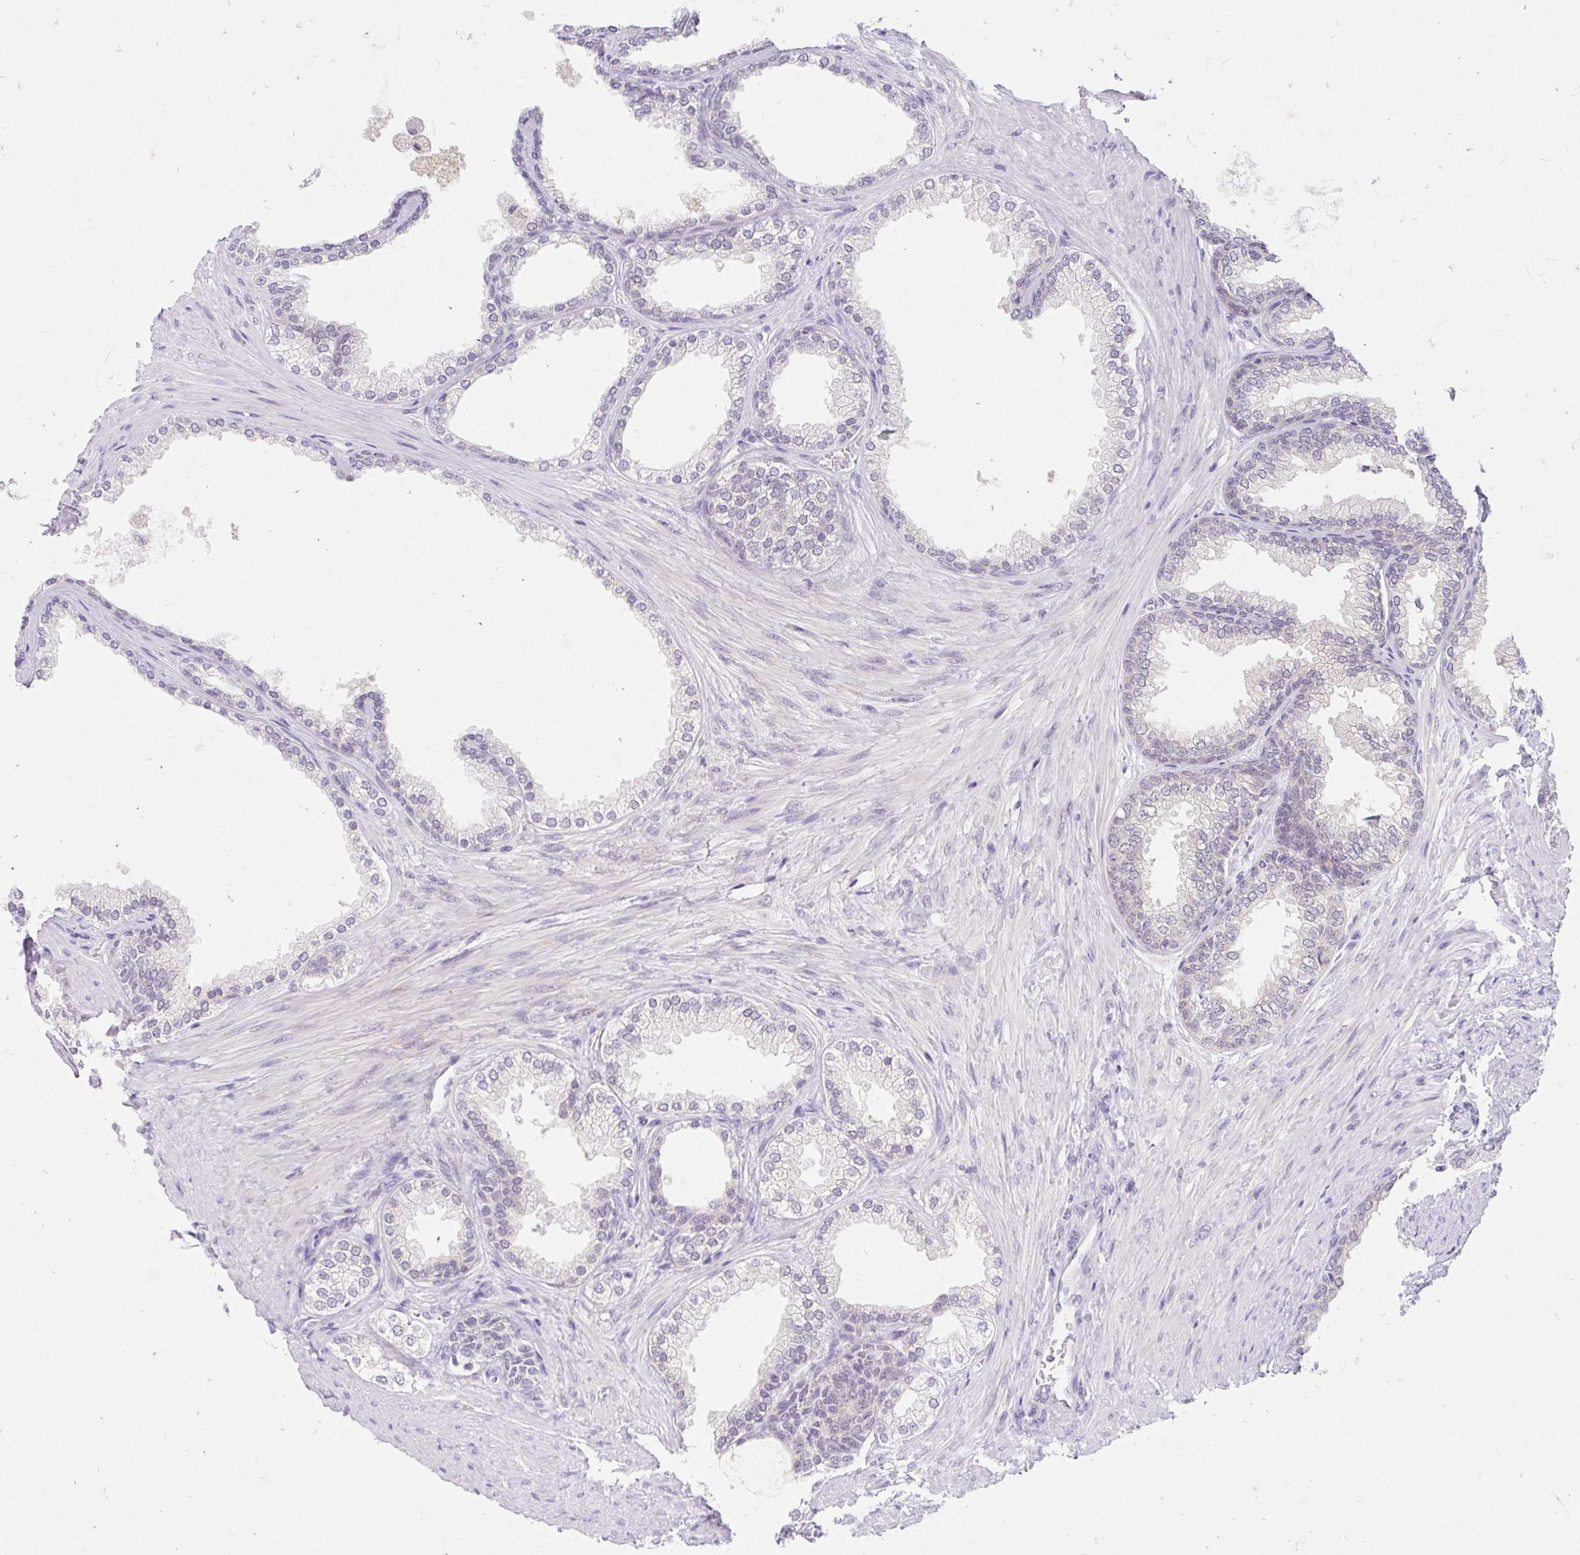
{"staining": {"intensity": "weak", "quantity": "<25%", "location": "nuclear"}, "tissue": "prostate", "cell_type": "Glandular cells", "image_type": "normal", "snomed": [{"axis": "morphology", "description": "Normal tissue, NOS"}, {"axis": "topography", "description": "Prostate"}], "caption": "Prostate stained for a protein using immunohistochemistry (IHC) displays no expression glandular cells.", "gene": "ITPK1", "patient": {"sex": "male", "age": 76}}